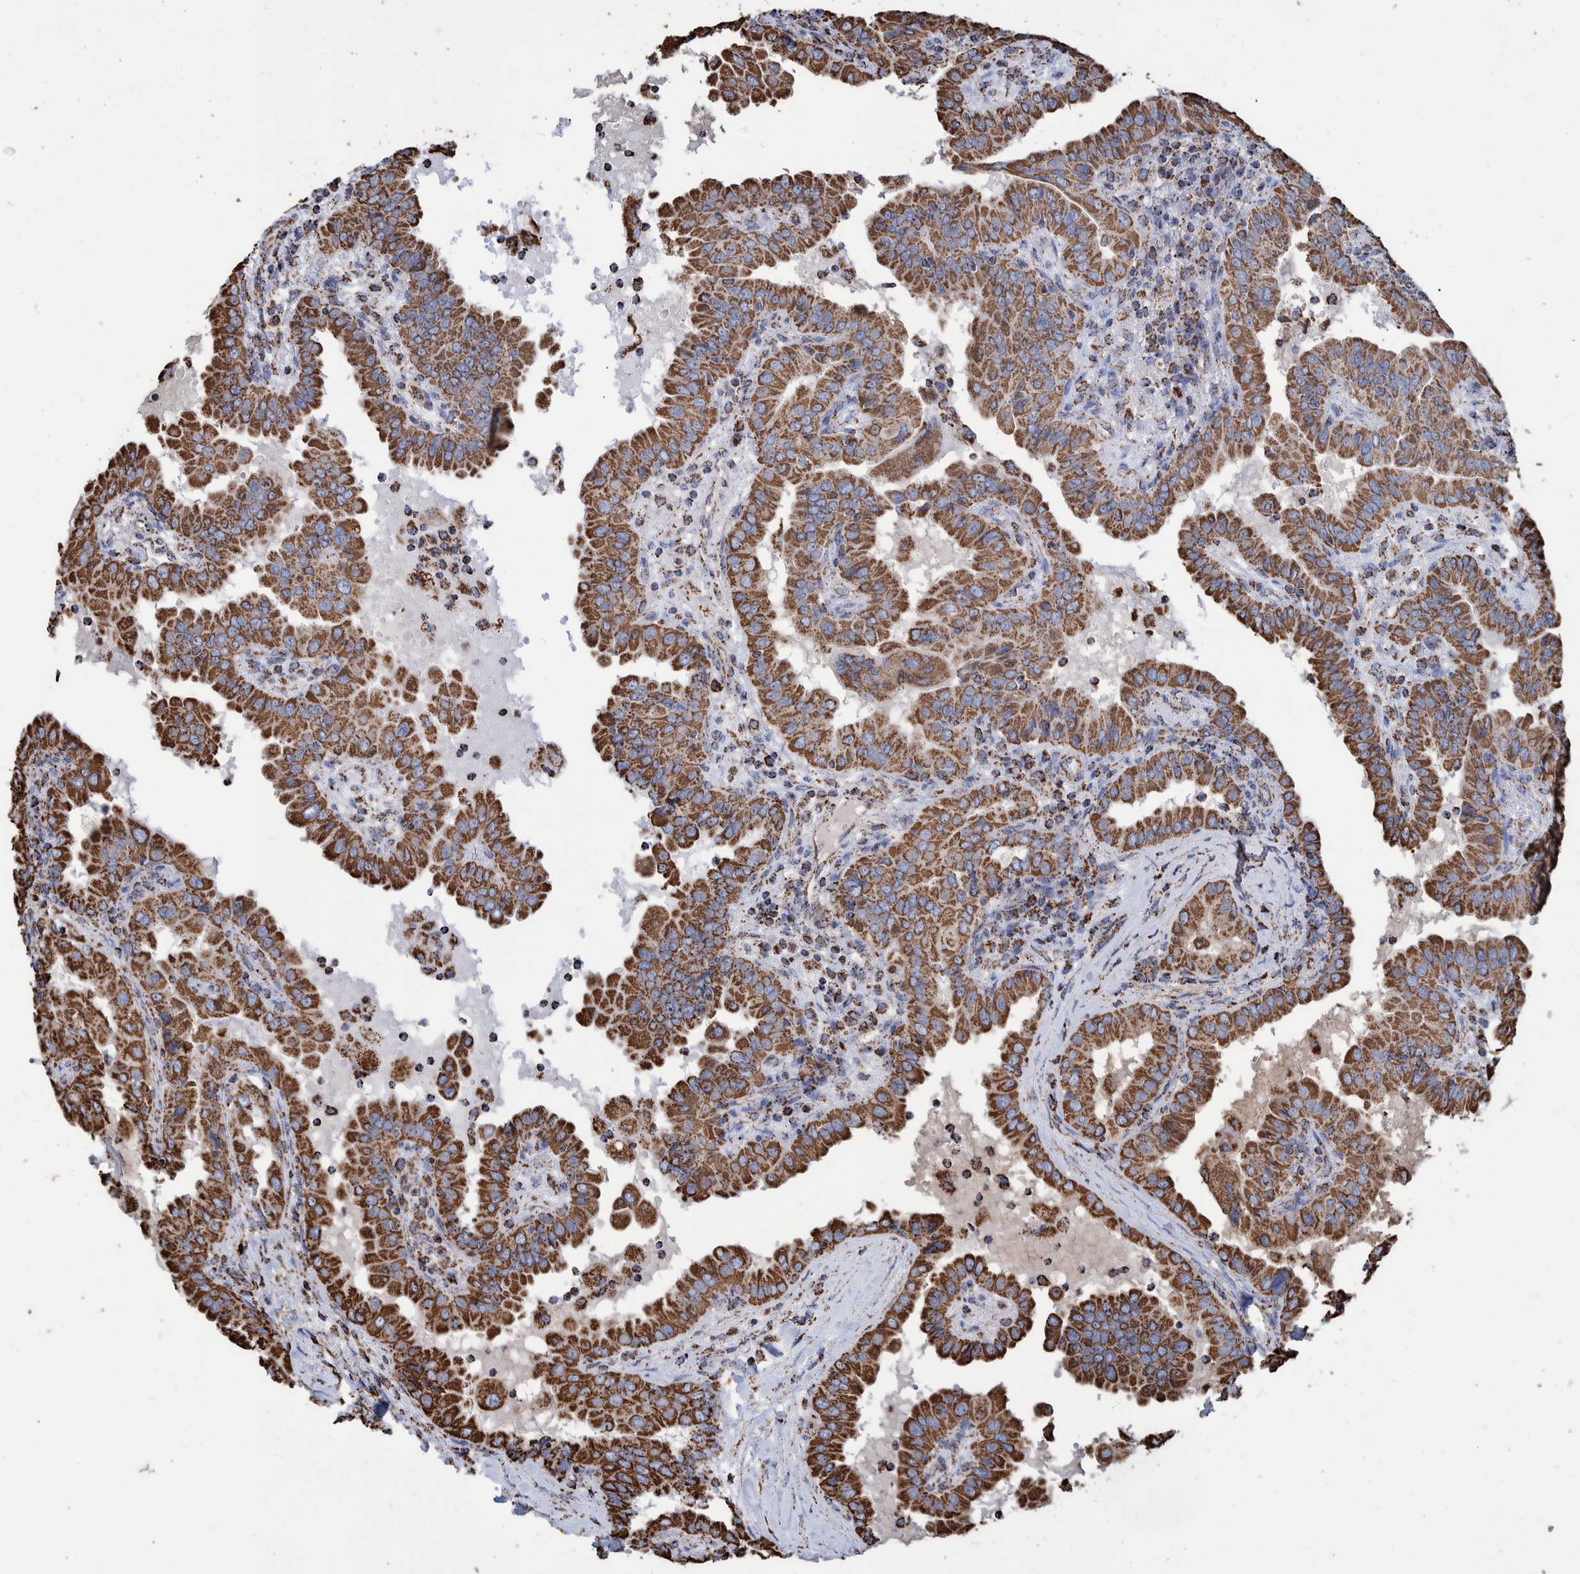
{"staining": {"intensity": "strong", "quantity": ">75%", "location": "cytoplasmic/membranous"}, "tissue": "thyroid cancer", "cell_type": "Tumor cells", "image_type": "cancer", "snomed": [{"axis": "morphology", "description": "Papillary adenocarcinoma, NOS"}, {"axis": "topography", "description": "Thyroid gland"}], "caption": "This is an image of immunohistochemistry (IHC) staining of thyroid cancer (papillary adenocarcinoma), which shows strong staining in the cytoplasmic/membranous of tumor cells.", "gene": "VPS26C", "patient": {"sex": "male", "age": 33}}